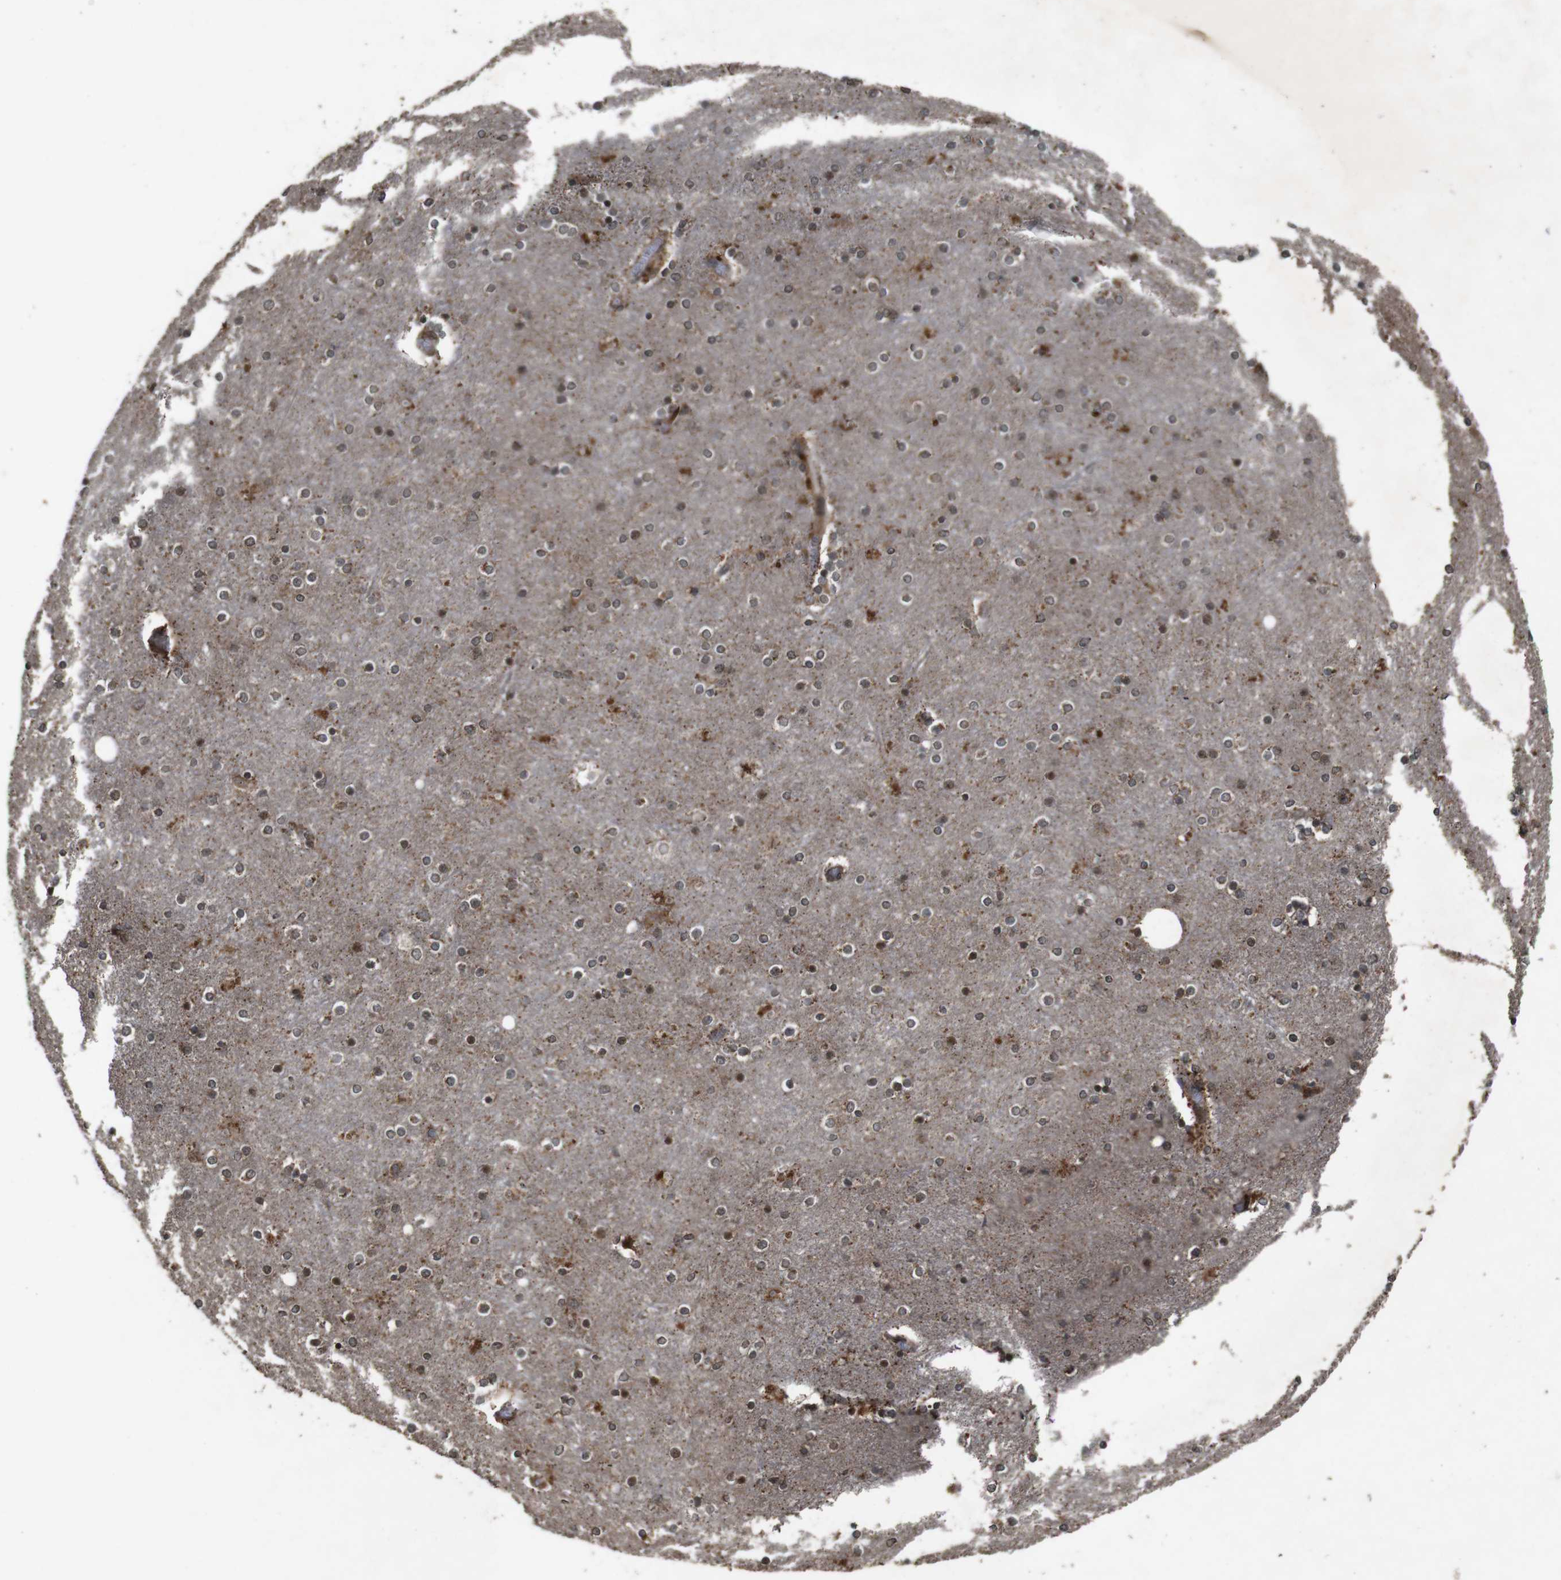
{"staining": {"intensity": "weak", "quantity": "25%-75%", "location": "cytoplasmic/membranous,nuclear"}, "tissue": "cerebral cortex", "cell_type": "Endothelial cells", "image_type": "normal", "snomed": [{"axis": "morphology", "description": "Normal tissue, NOS"}, {"axis": "topography", "description": "Cerebral cortex"}], "caption": "IHC of benign human cerebral cortex exhibits low levels of weak cytoplasmic/membranous,nuclear expression in approximately 25%-75% of endothelial cells.", "gene": "SORL1", "patient": {"sex": "female", "age": 54}}